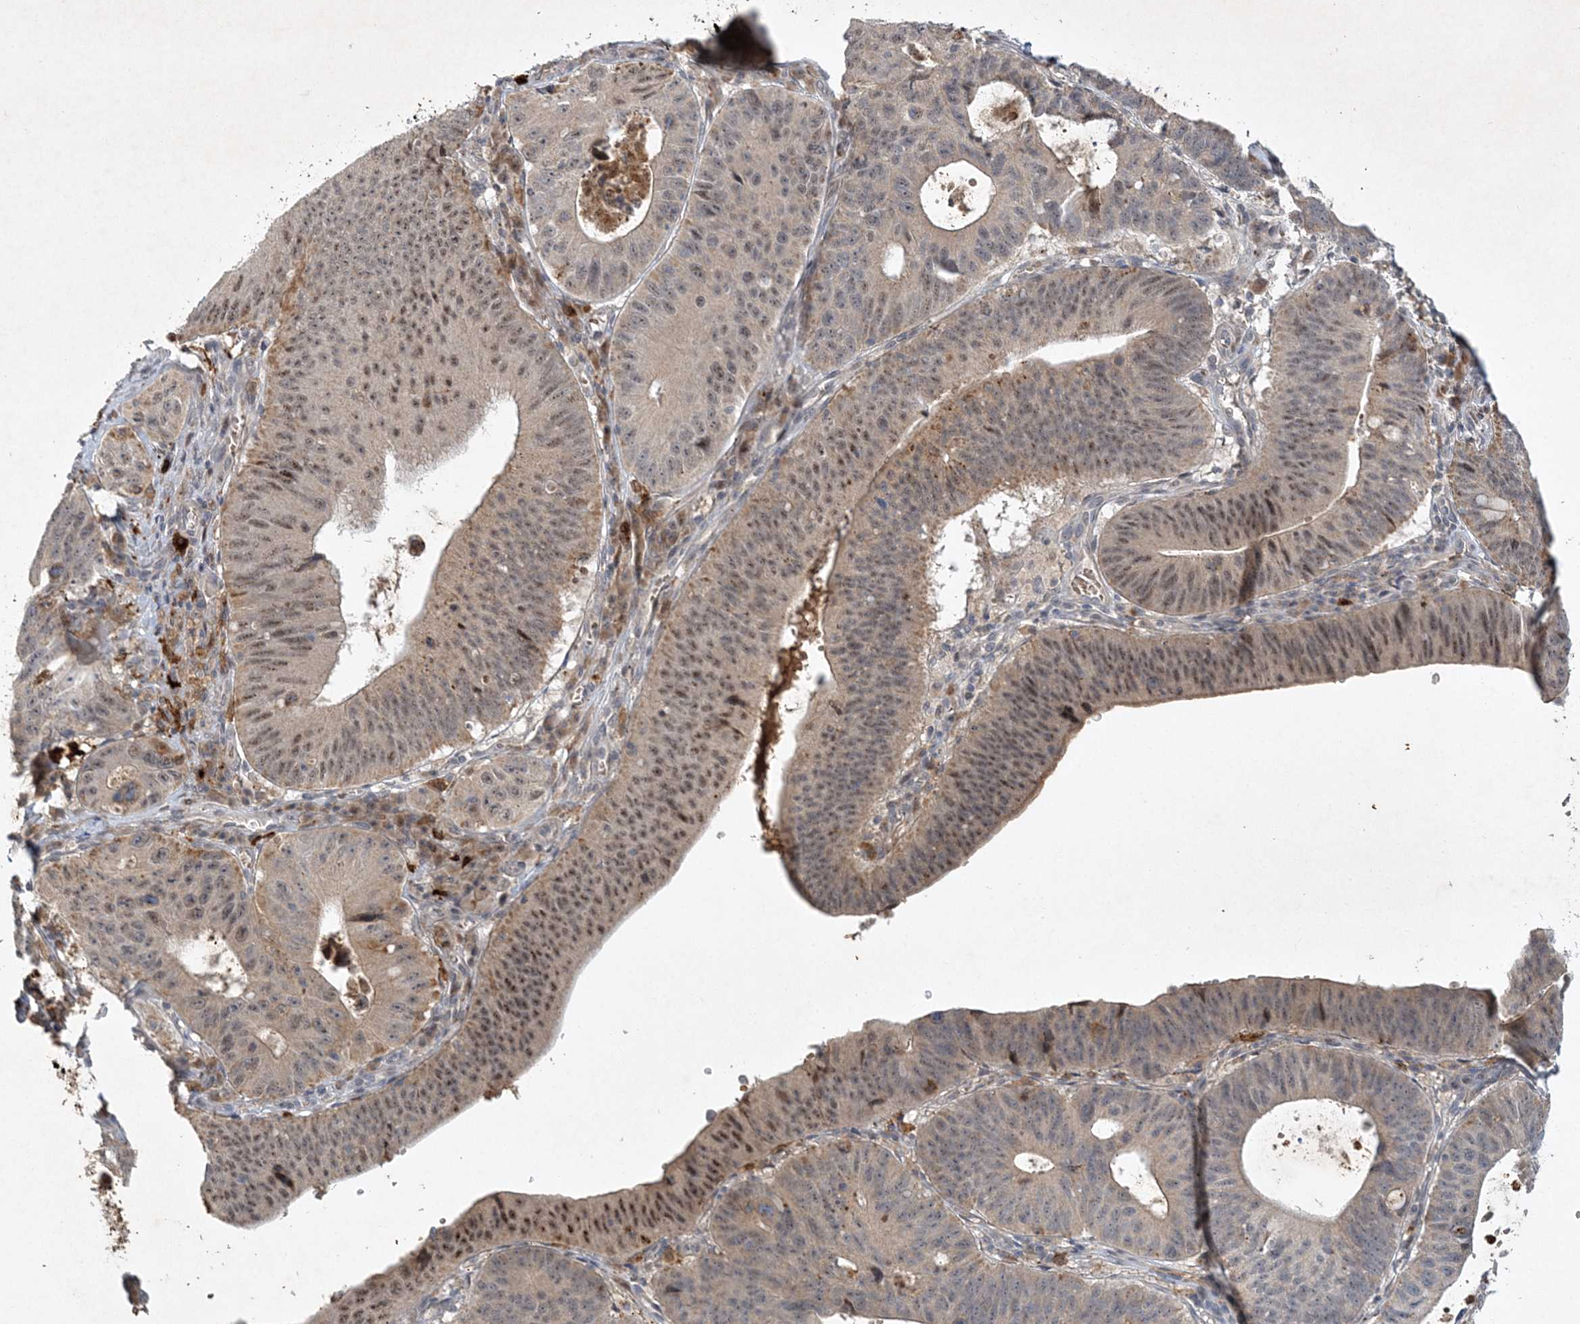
{"staining": {"intensity": "moderate", "quantity": ">75%", "location": "nuclear"}, "tissue": "stomach cancer", "cell_type": "Tumor cells", "image_type": "cancer", "snomed": [{"axis": "morphology", "description": "Adenocarcinoma, NOS"}, {"axis": "topography", "description": "Stomach"}], "caption": "Tumor cells demonstrate medium levels of moderate nuclear staining in approximately >75% of cells in adenocarcinoma (stomach).", "gene": "THG1L", "patient": {"sex": "male", "age": 59}}